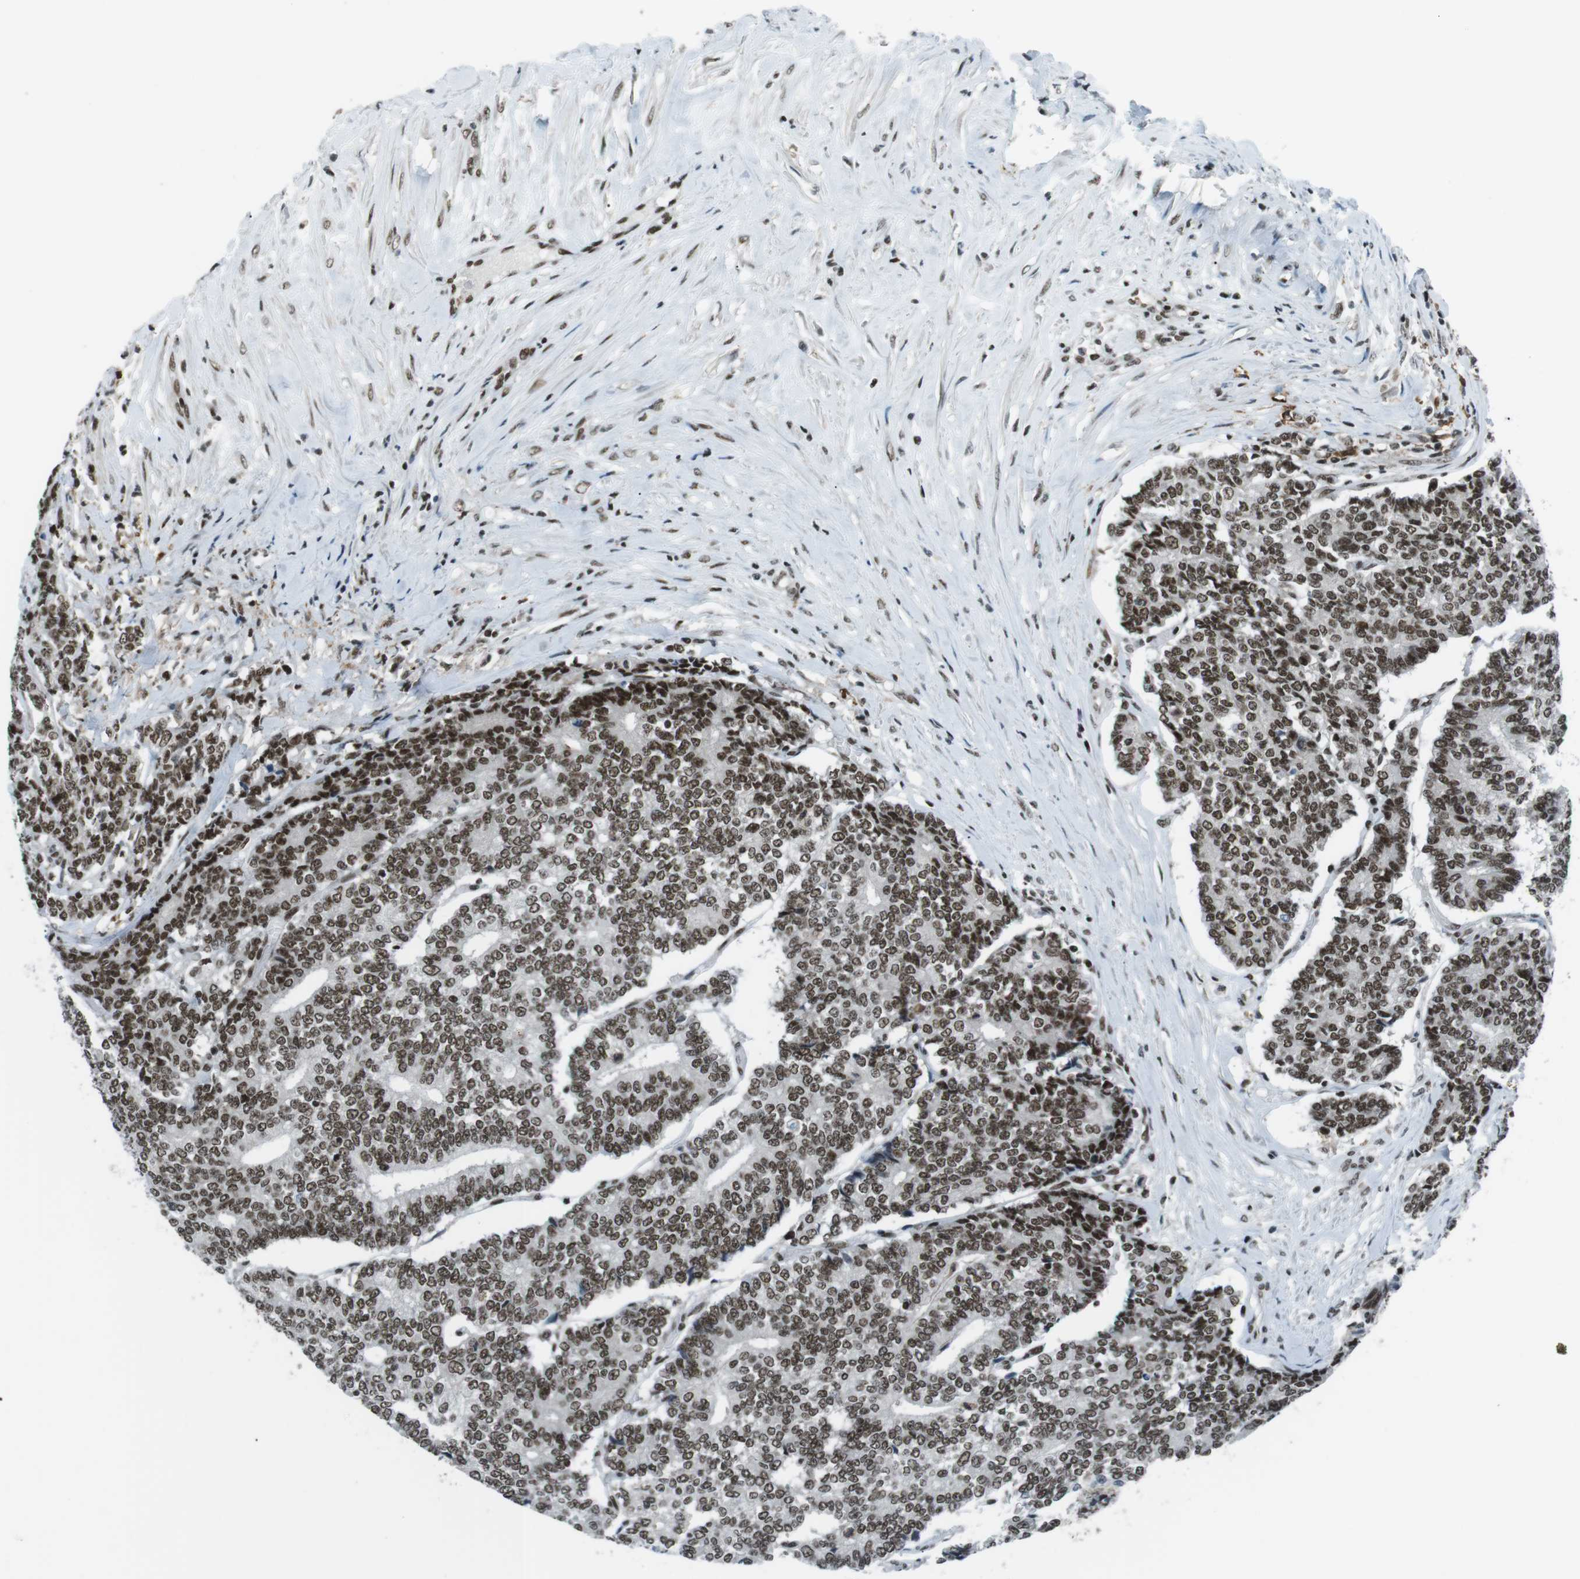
{"staining": {"intensity": "strong", "quantity": ">75%", "location": "nuclear"}, "tissue": "prostate cancer", "cell_type": "Tumor cells", "image_type": "cancer", "snomed": [{"axis": "morphology", "description": "Normal tissue, NOS"}, {"axis": "morphology", "description": "Adenocarcinoma, High grade"}, {"axis": "topography", "description": "Prostate"}, {"axis": "topography", "description": "Seminal veicle"}], "caption": "A brown stain labels strong nuclear expression of a protein in prostate cancer (adenocarcinoma (high-grade)) tumor cells.", "gene": "TAF1", "patient": {"sex": "male", "age": 55}}